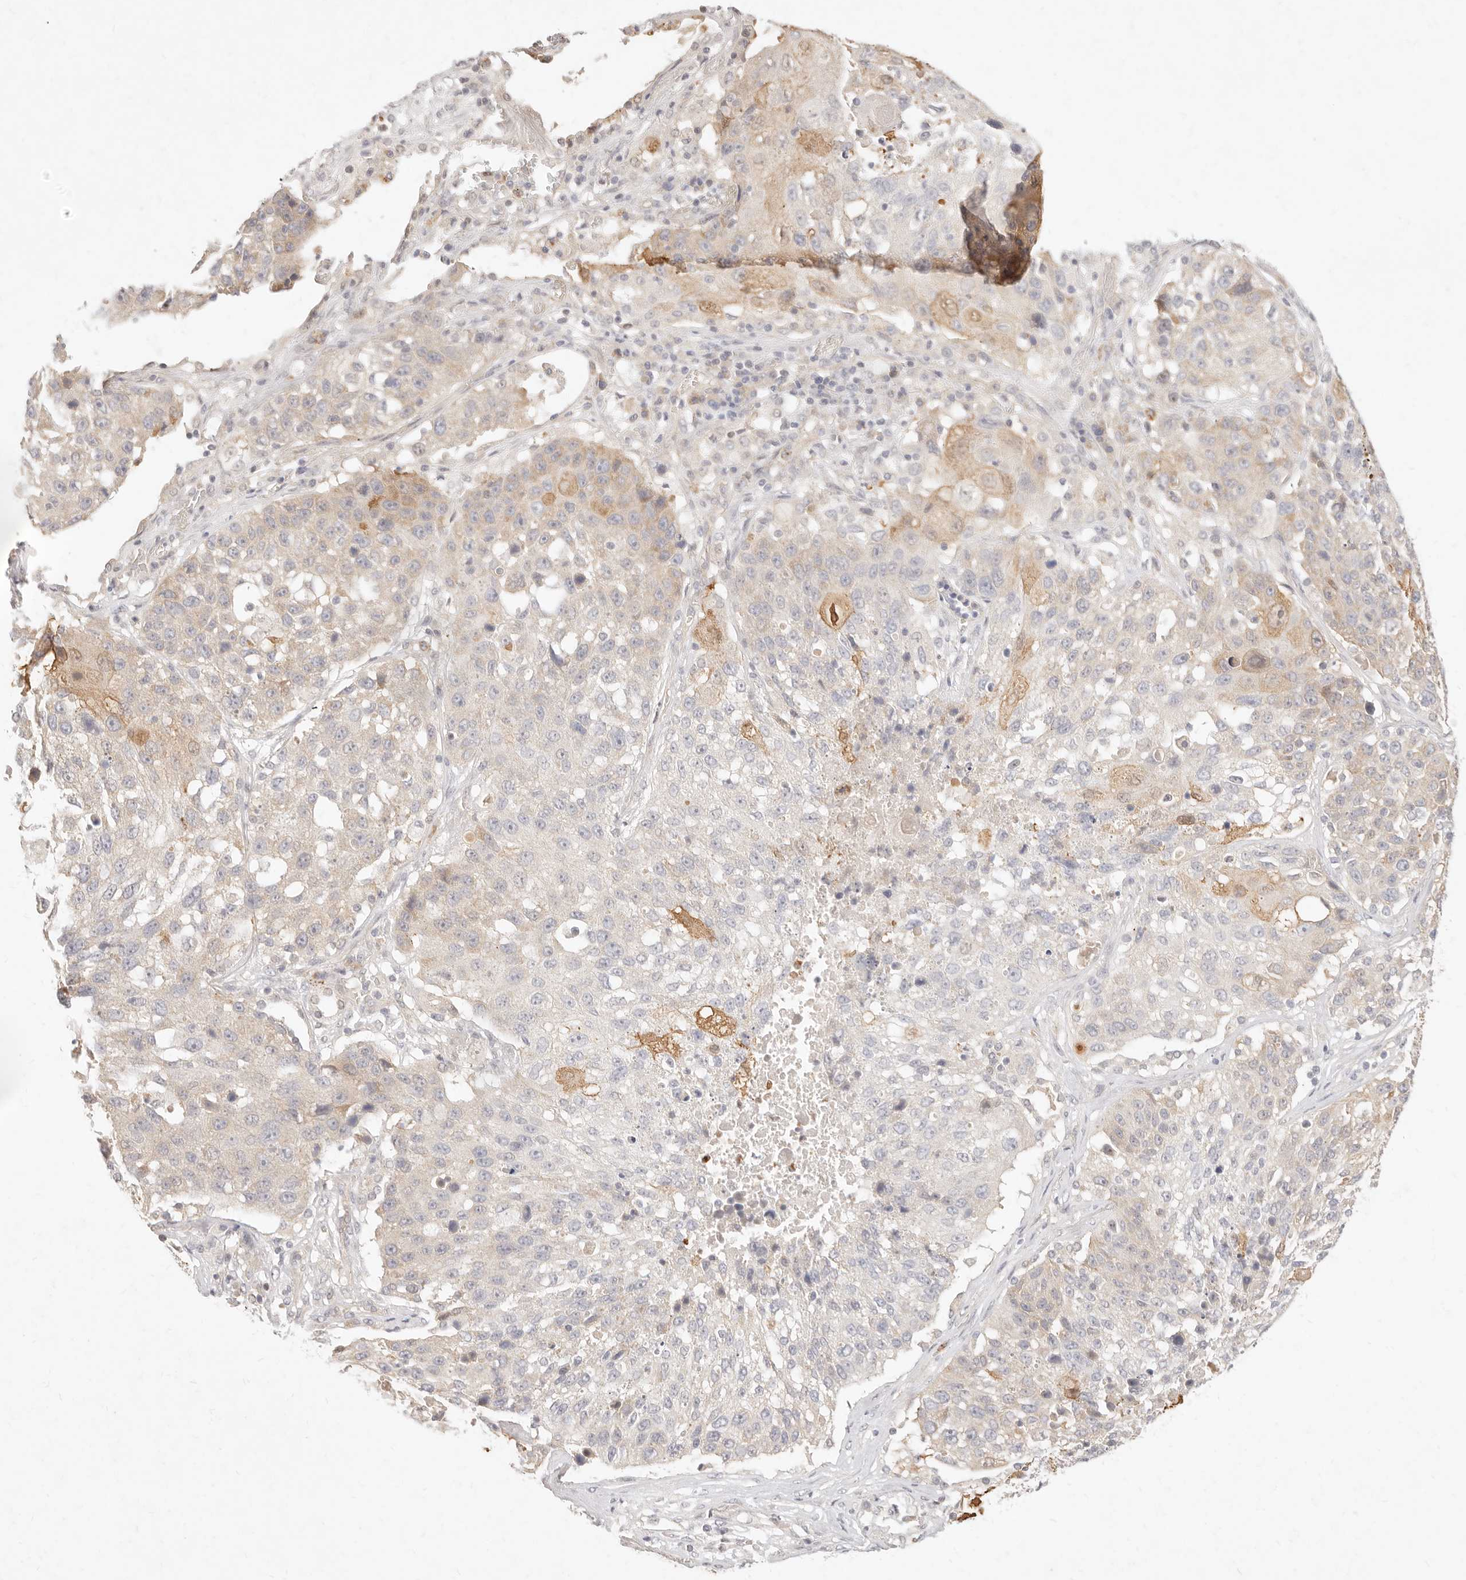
{"staining": {"intensity": "moderate", "quantity": "<25%", "location": "cytoplasmic/membranous"}, "tissue": "lung cancer", "cell_type": "Tumor cells", "image_type": "cancer", "snomed": [{"axis": "morphology", "description": "Squamous cell carcinoma, NOS"}, {"axis": "topography", "description": "Lung"}], "caption": "Immunohistochemical staining of human lung squamous cell carcinoma demonstrates low levels of moderate cytoplasmic/membranous protein positivity in approximately <25% of tumor cells.", "gene": "ASCL3", "patient": {"sex": "male", "age": 61}}